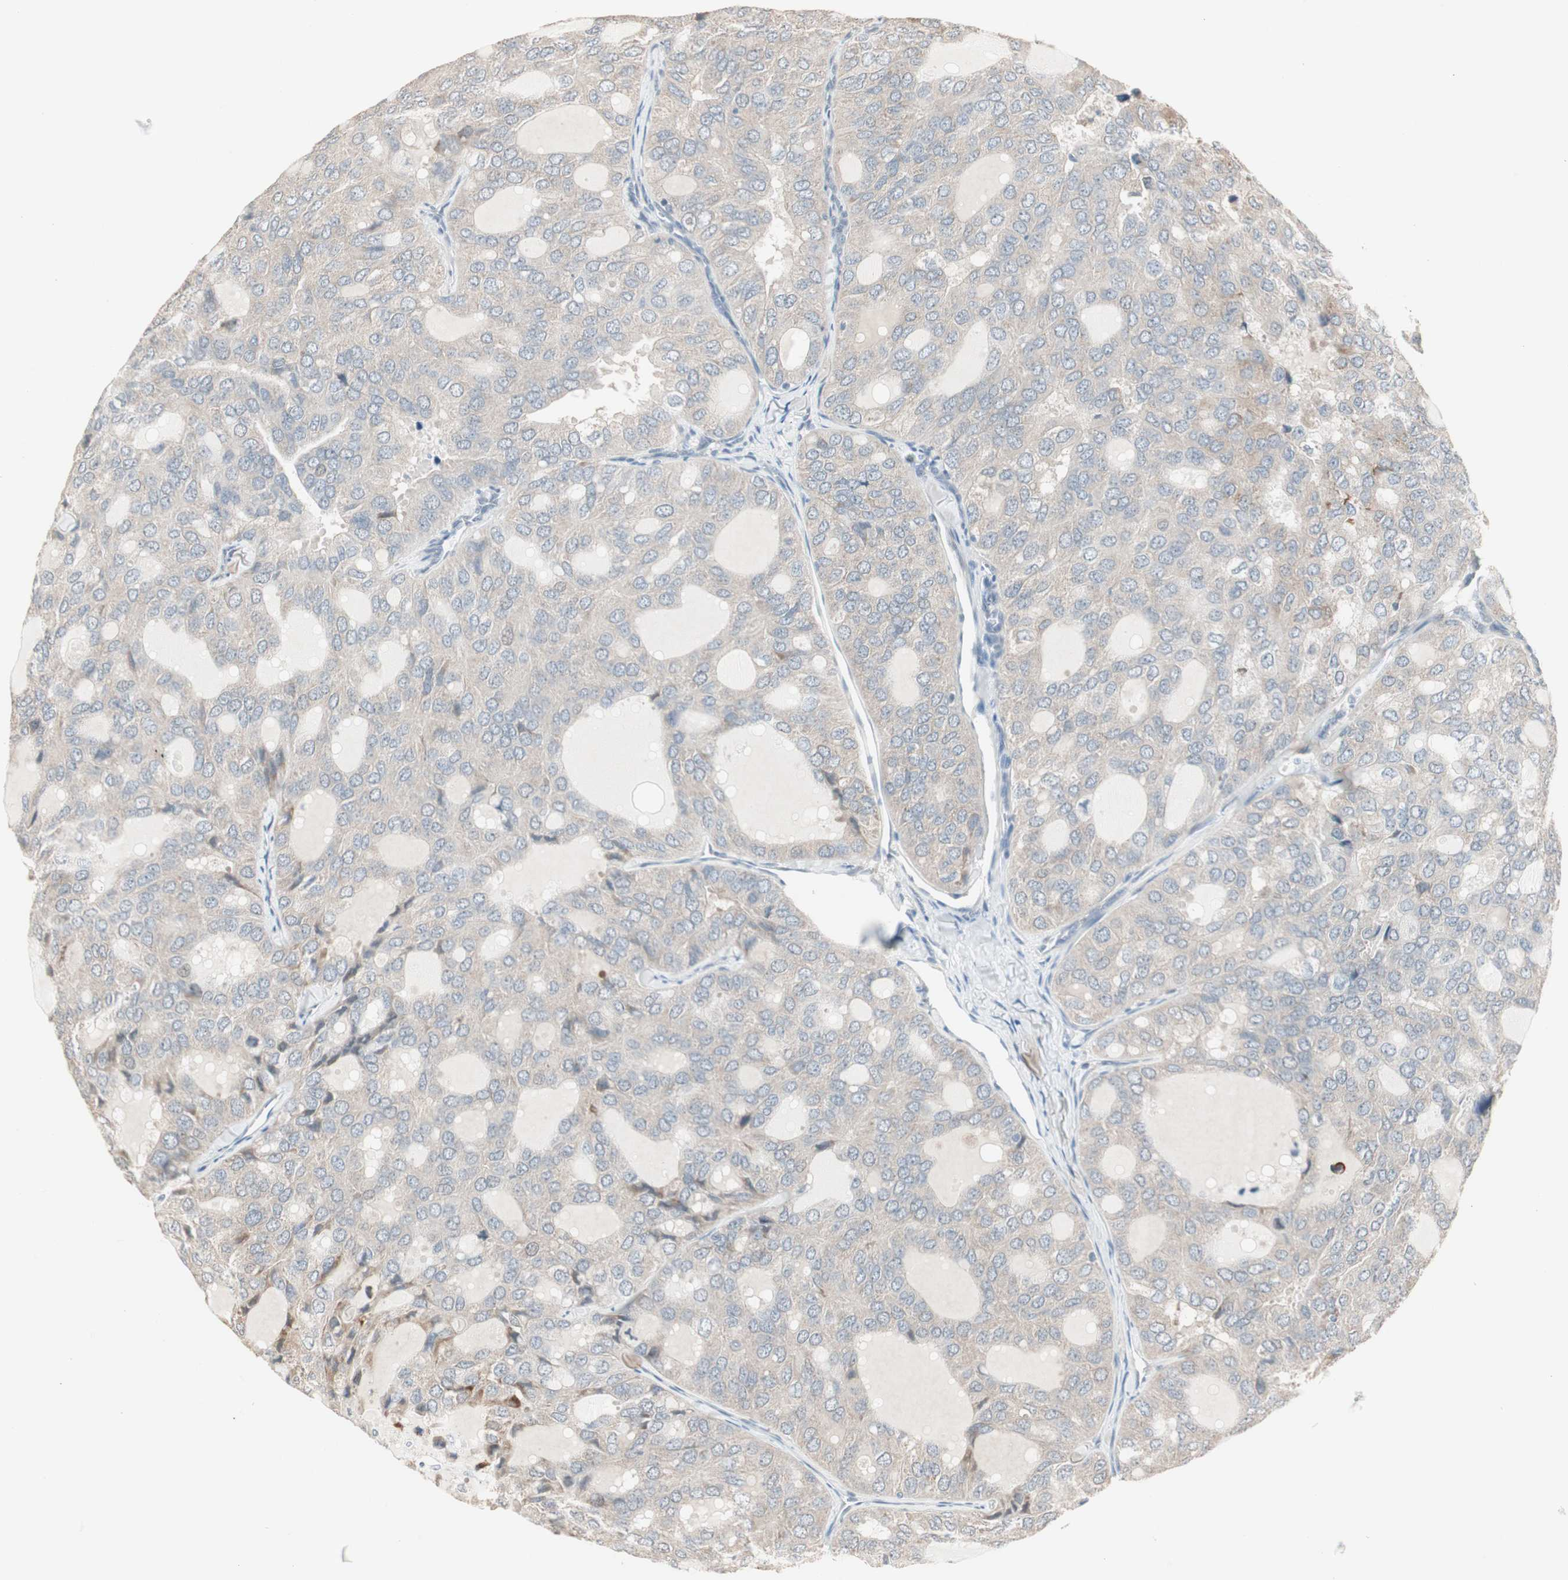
{"staining": {"intensity": "weak", "quantity": "25%-75%", "location": "cytoplasmic/membranous"}, "tissue": "thyroid cancer", "cell_type": "Tumor cells", "image_type": "cancer", "snomed": [{"axis": "morphology", "description": "Follicular adenoma carcinoma, NOS"}, {"axis": "topography", "description": "Thyroid gland"}], "caption": "The photomicrograph reveals staining of thyroid follicular adenoma carcinoma, revealing weak cytoplasmic/membranous protein positivity (brown color) within tumor cells.", "gene": "PDZK1", "patient": {"sex": "male", "age": 75}}